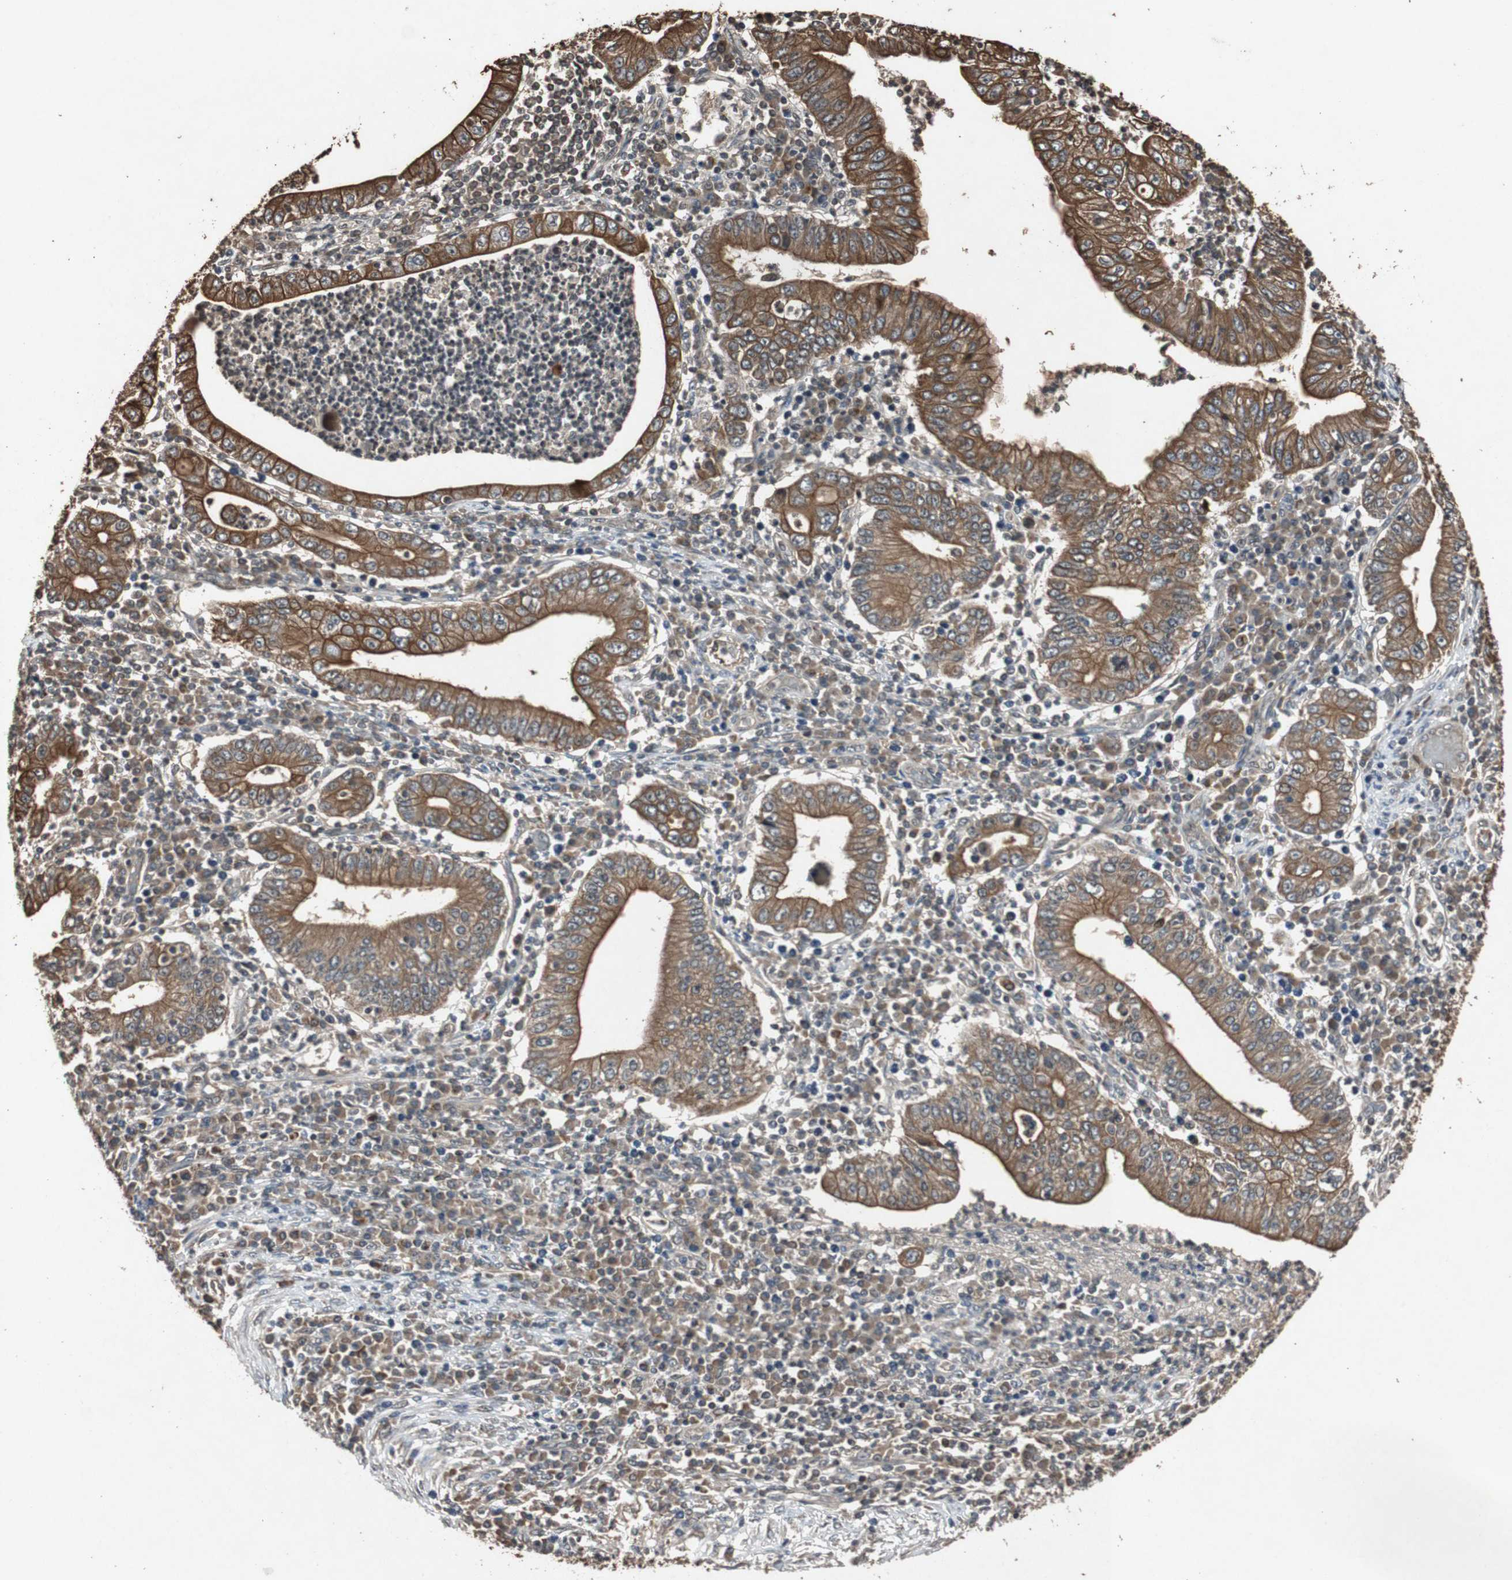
{"staining": {"intensity": "strong", "quantity": ">75%", "location": "cytoplasmic/membranous"}, "tissue": "stomach cancer", "cell_type": "Tumor cells", "image_type": "cancer", "snomed": [{"axis": "morphology", "description": "Normal tissue, NOS"}, {"axis": "morphology", "description": "Adenocarcinoma, NOS"}, {"axis": "topography", "description": "Esophagus"}, {"axis": "topography", "description": "Stomach, upper"}, {"axis": "topography", "description": "Peripheral nerve tissue"}], "caption": "There is high levels of strong cytoplasmic/membranous staining in tumor cells of adenocarcinoma (stomach), as demonstrated by immunohistochemical staining (brown color).", "gene": "SLIT2", "patient": {"sex": "male", "age": 62}}